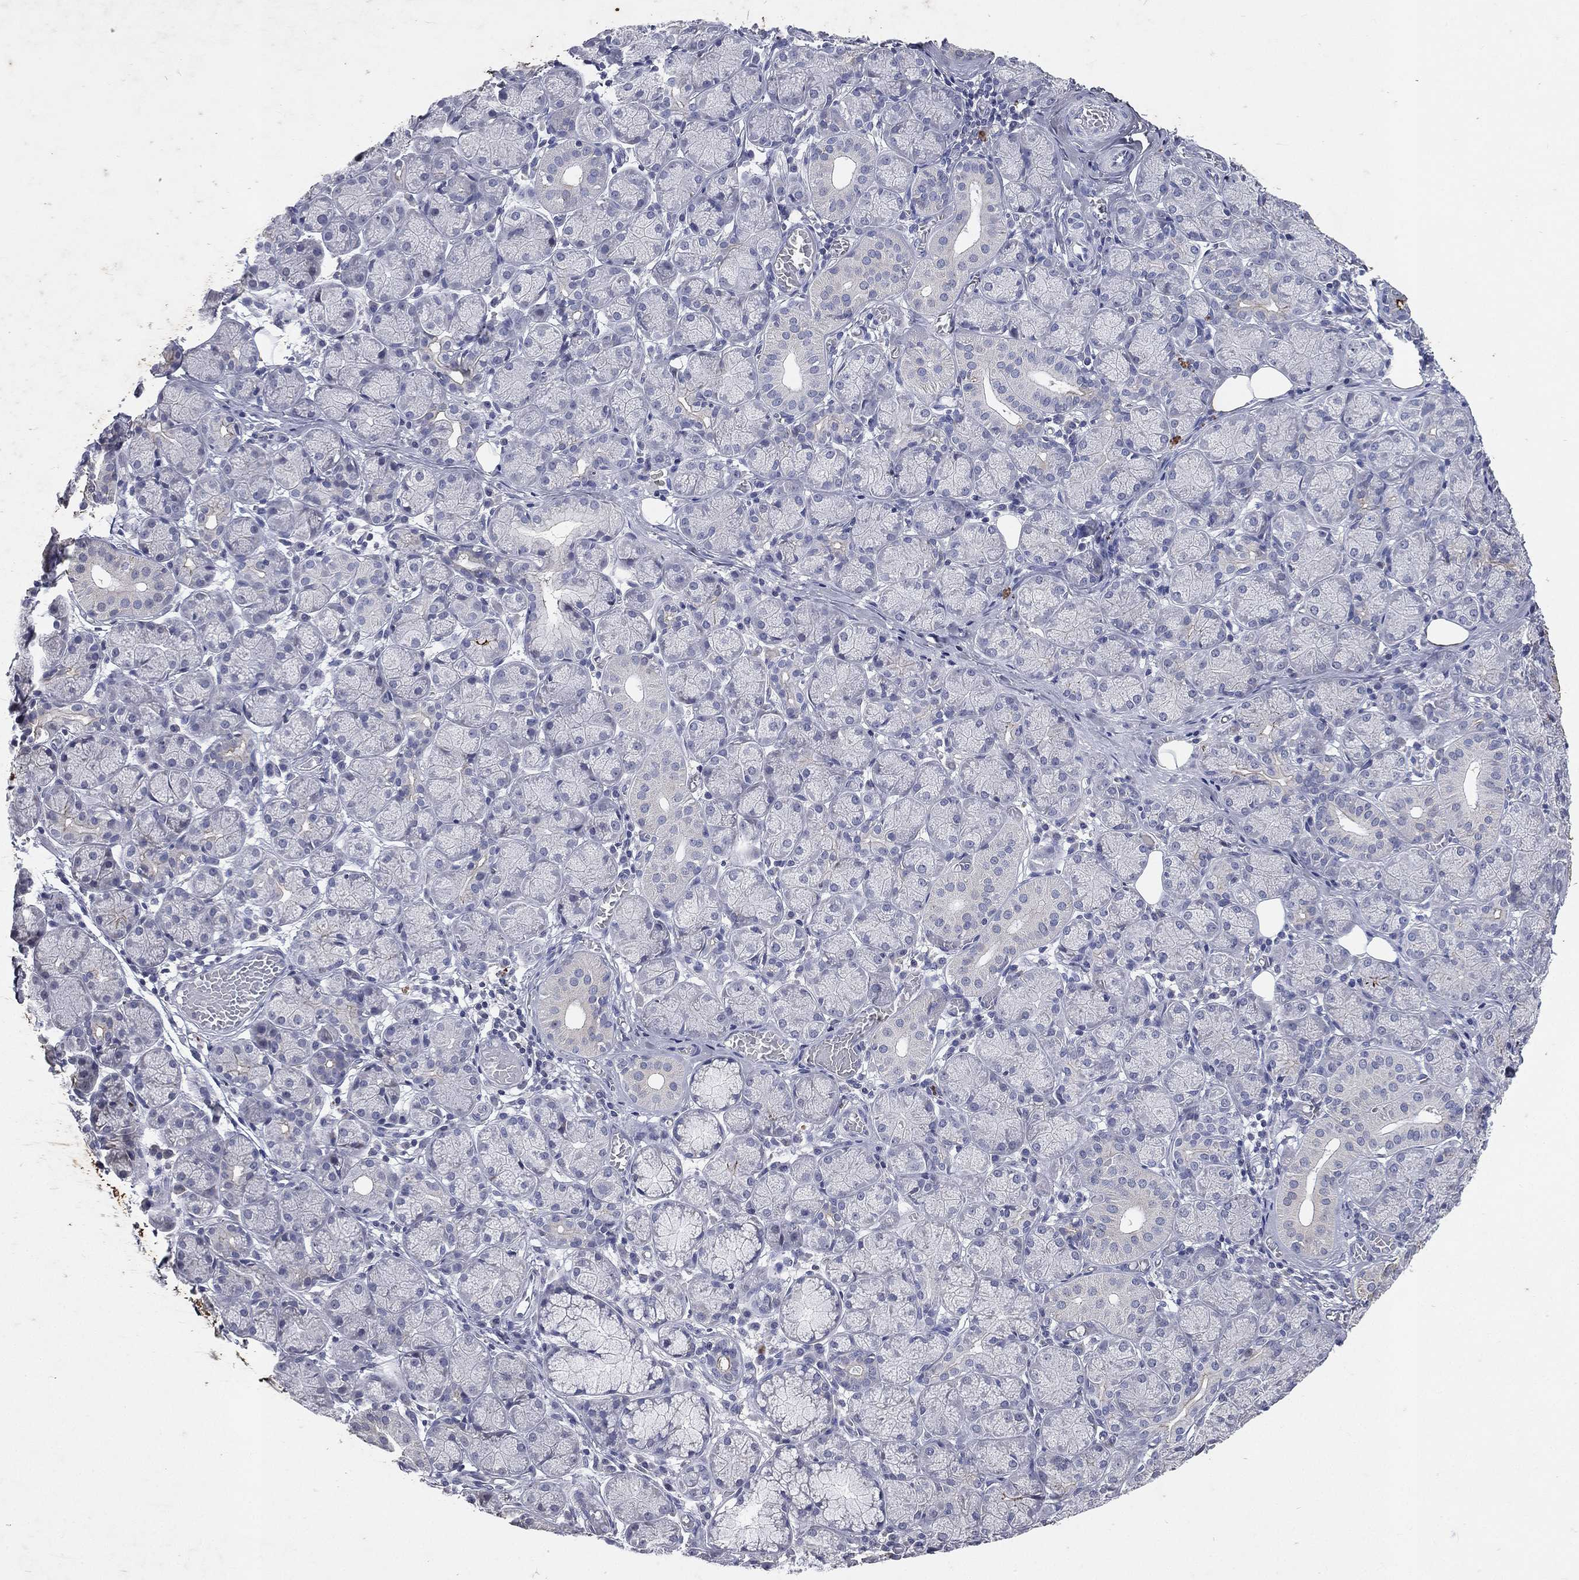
{"staining": {"intensity": "strong", "quantity": "<25%", "location": "cytoplasmic/membranous"}, "tissue": "salivary gland", "cell_type": "Glandular cells", "image_type": "normal", "snomed": [{"axis": "morphology", "description": "Normal tissue, NOS"}, {"axis": "topography", "description": "Salivary gland"}, {"axis": "topography", "description": "Peripheral nerve tissue"}], "caption": "DAB immunohistochemical staining of unremarkable salivary gland demonstrates strong cytoplasmic/membranous protein staining in approximately <25% of glandular cells. The staining is performed using DAB (3,3'-diaminobenzidine) brown chromogen to label protein expression. The nuclei are counter-stained blue using hematoxylin.", "gene": "SLC34A2", "patient": {"sex": "female", "age": 24}}